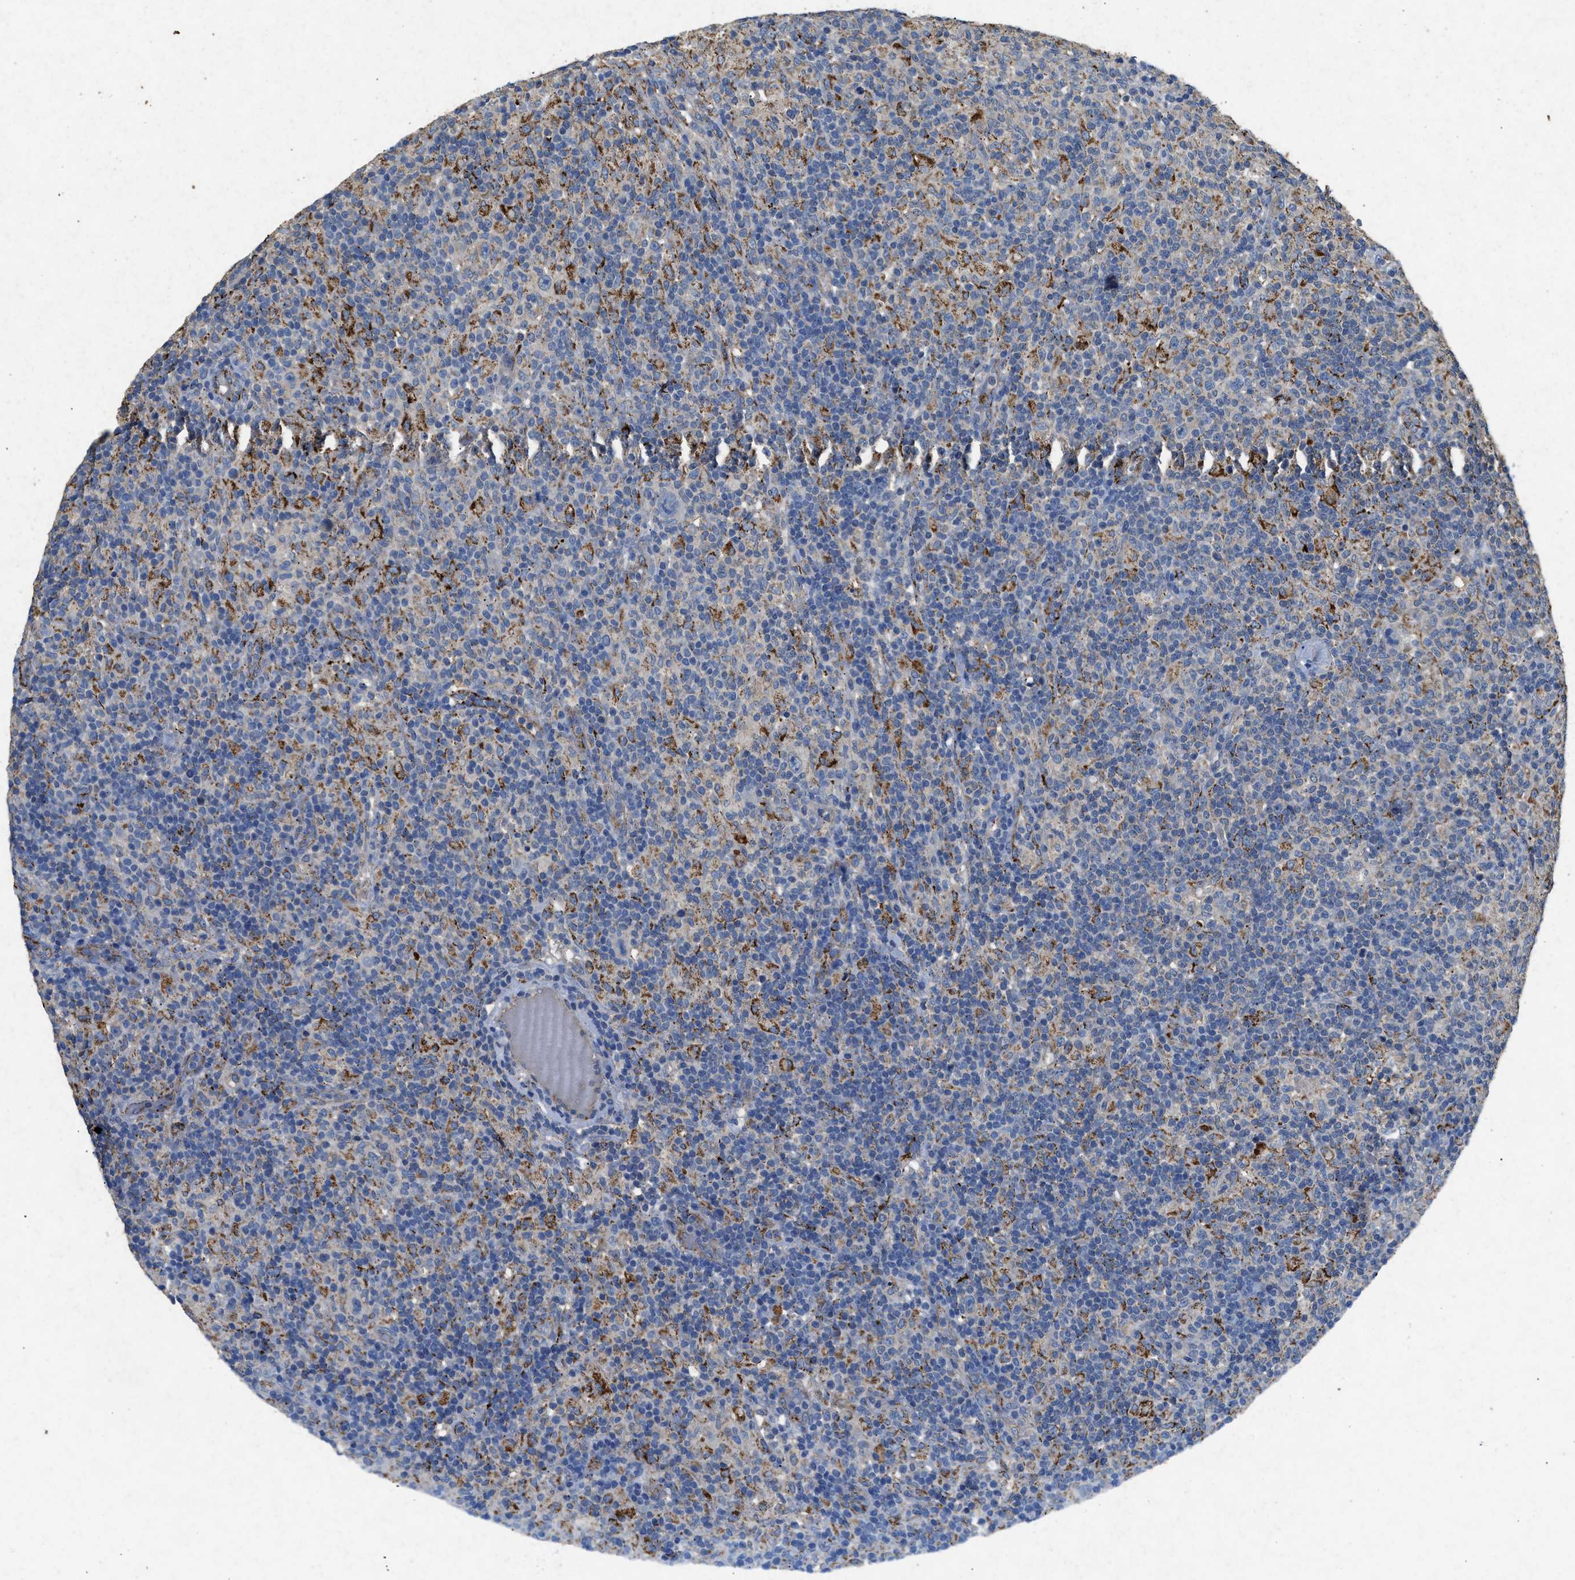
{"staining": {"intensity": "negative", "quantity": "none", "location": "none"}, "tissue": "lymphoma", "cell_type": "Tumor cells", "image_type": "cancer", "snomed": [{"axis": "morphology", "description": "Hodgkin's disease, NOS"}, {"axis": "topography", "description": "Lymph node"}], "caption": "DAB immunohistochemical staining of lymphoma reveals no significant staining in tumor cells.", "gene": "CDK15", "patient": {"sex": "male", "age": 70}}